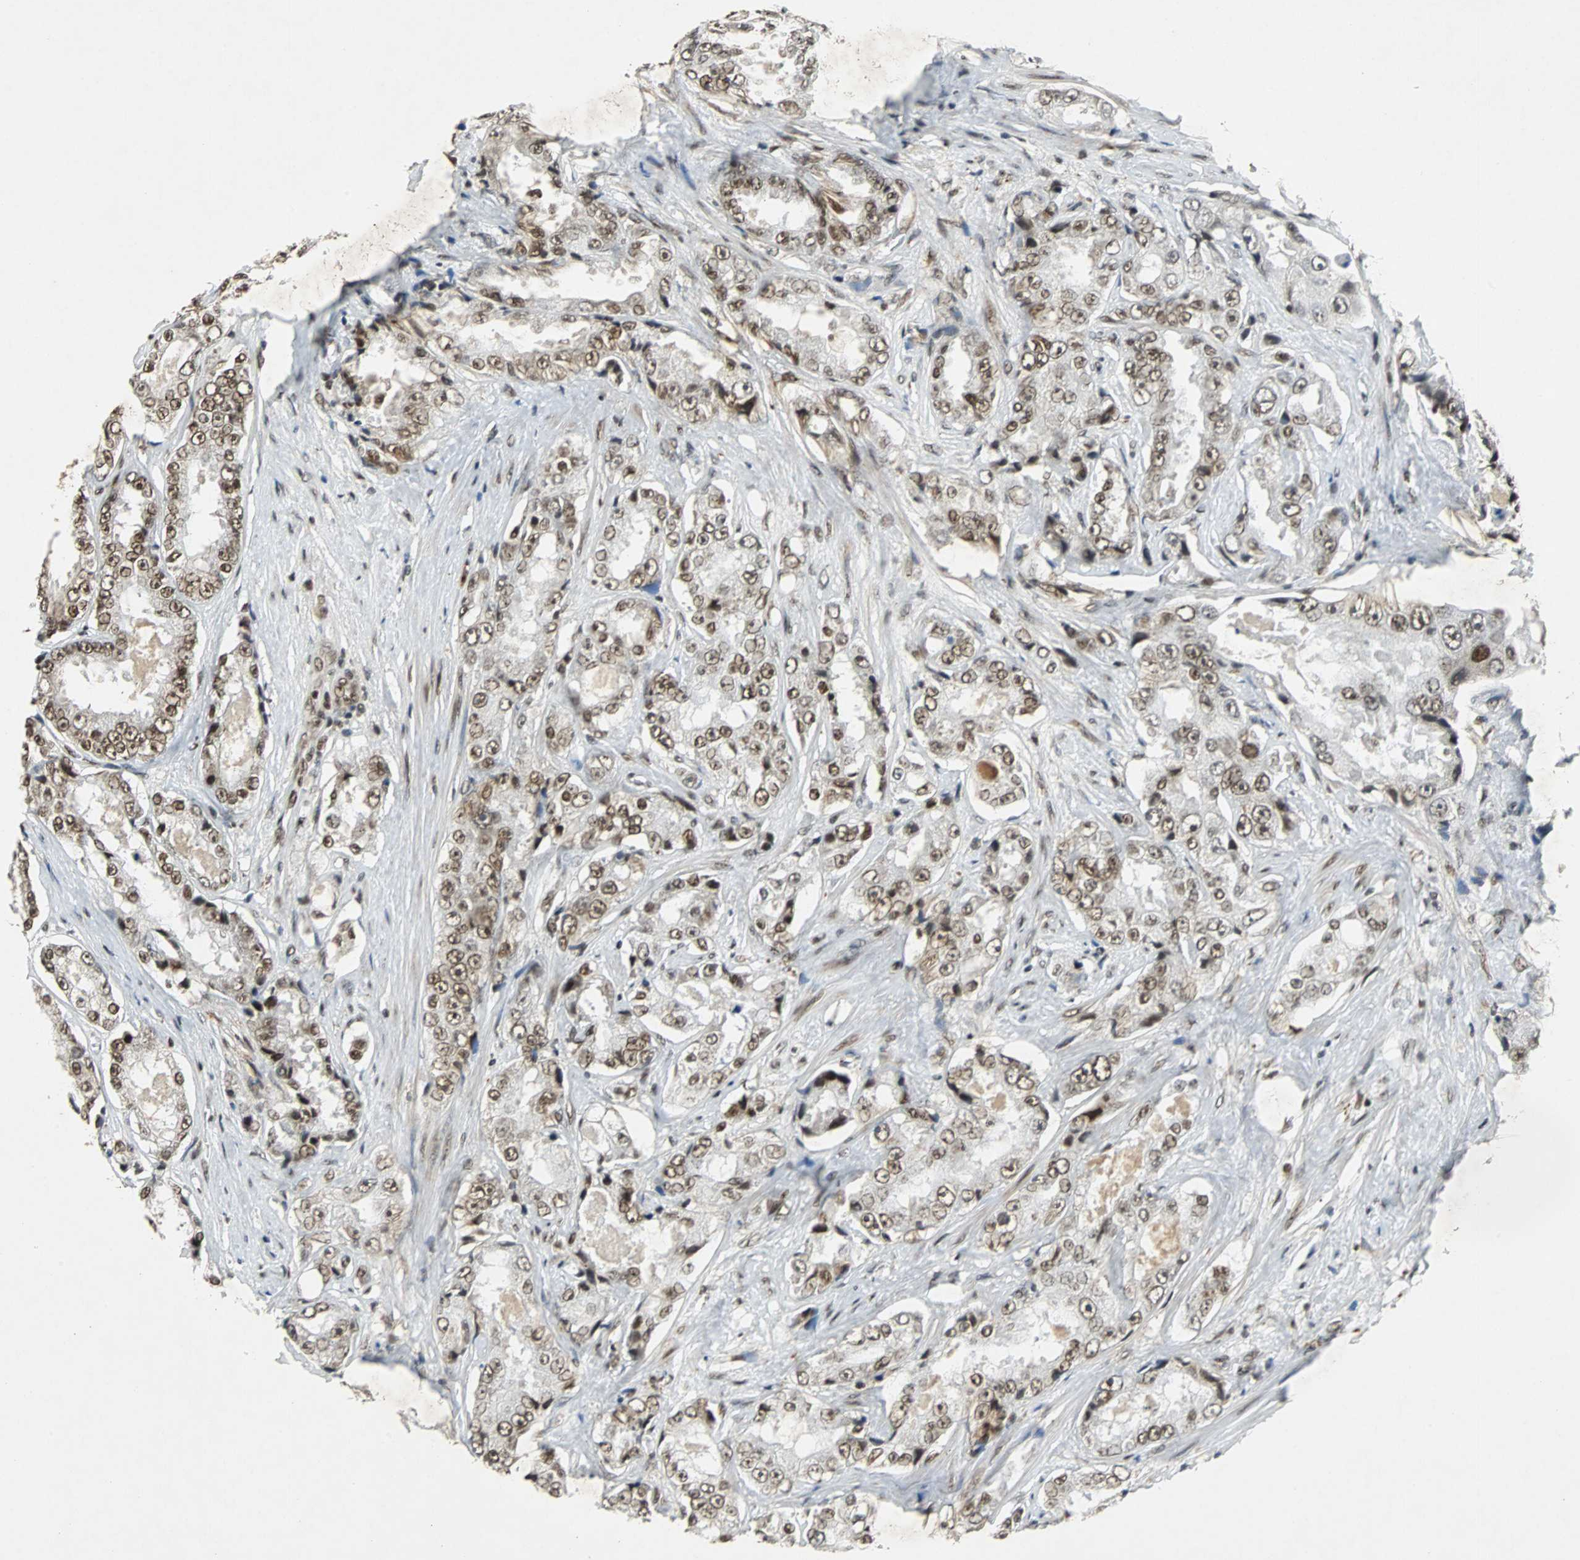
{"staining": {"intensity": "moderate", "quantity": ">75%", "location": "nuclear"}, "tissue": "prostate cancer", "cell_type": "Tumor cells", "image_type": "cancer", "snomed": [{"axis": "morphology", "description": "Adenocarcinoma, High grade"}, {"axis": "topography", "description": "Prostate"}], "caption": "Tumor cells demonstrate moderate nuclear staining in approximately >75% of cells in high-grade adenocarcinoma (prostate).", "gene": "TAF5", "patient": {"sex": "male", "age": 73}}